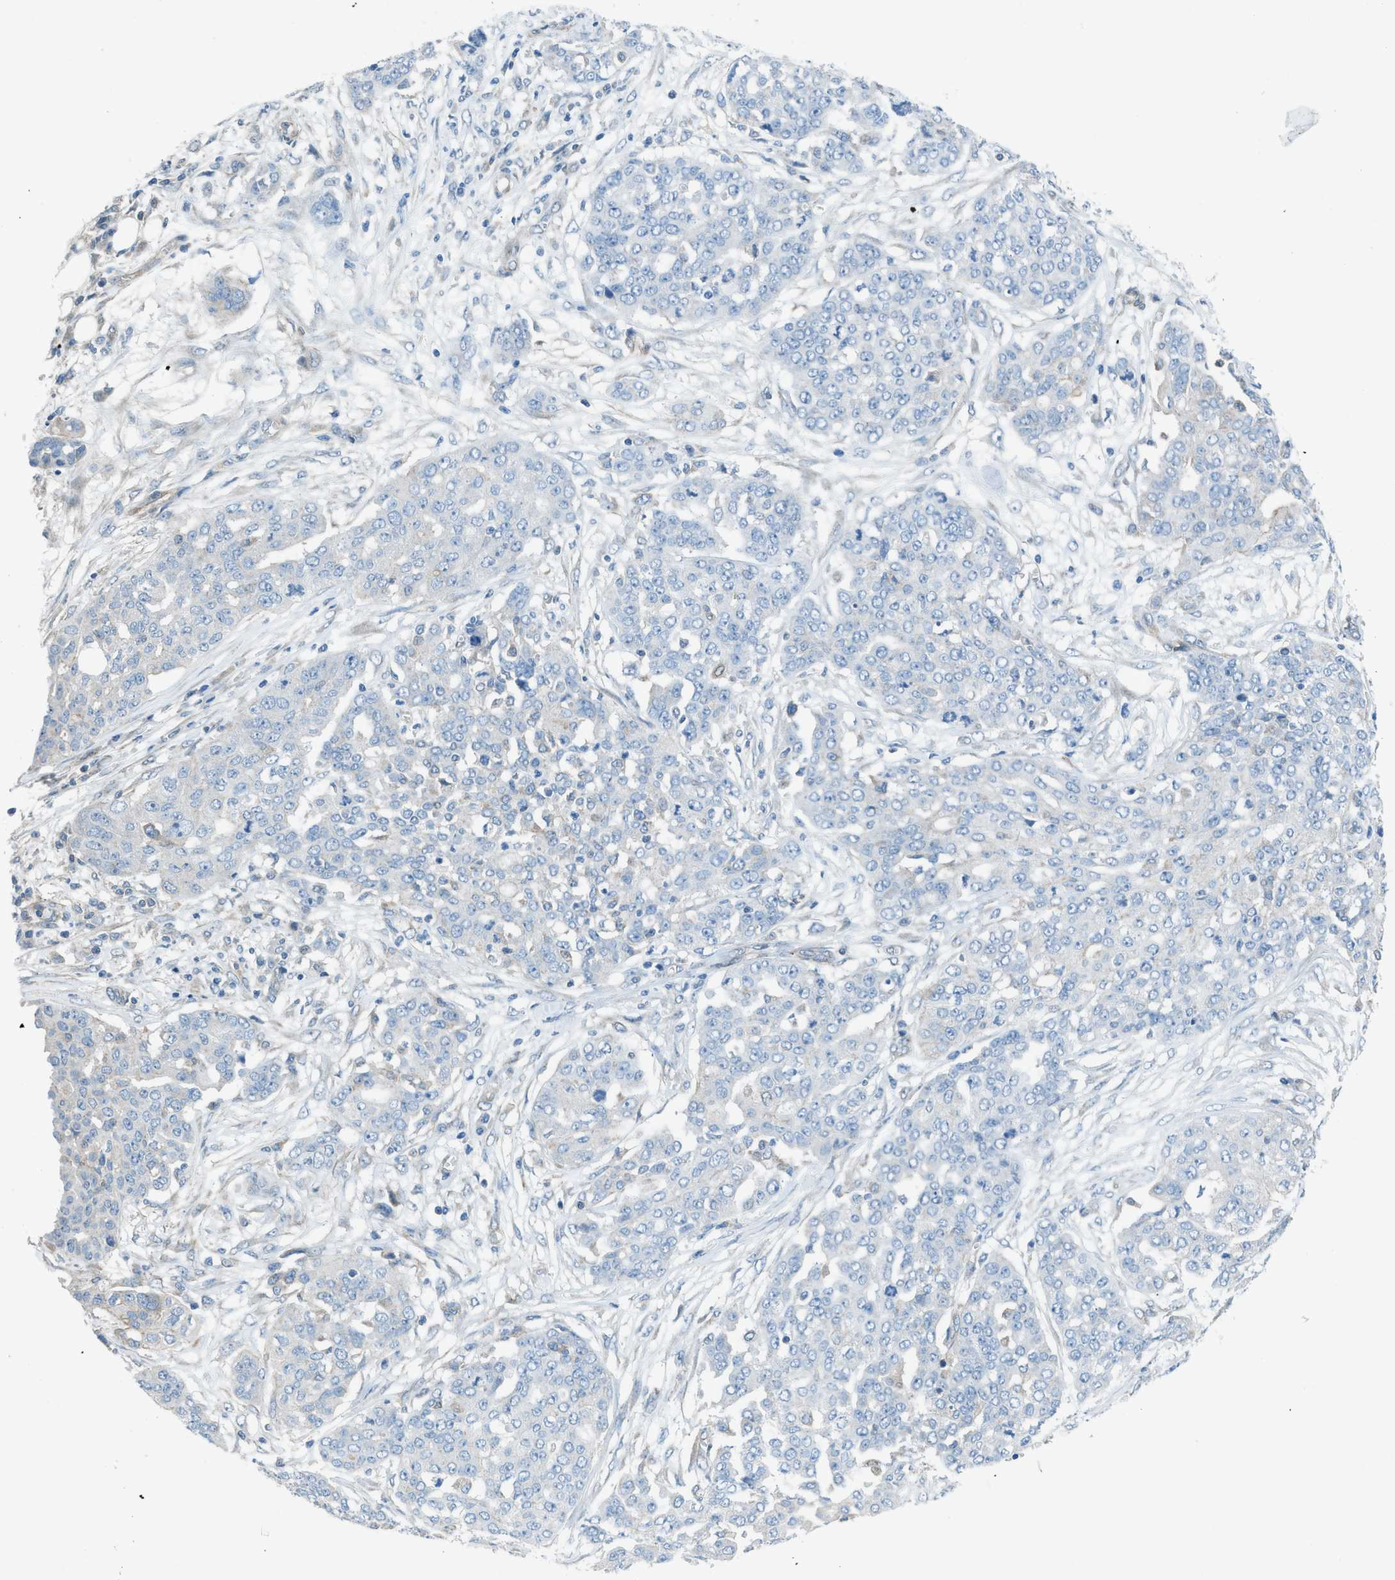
{"staining": {"intensity": "negative", "quantity": "none", "location": "none"}, "tissue": "ovarian cancer", "cell_type": "Tumor cells", "image_type": "cancer", "snomed": [{"axis": "morphology", "description": "Cystadenocarcinoma, serous, NOS"}, {"axis": "topography", "description": "Soft tissue"}, {"axis": "topography", "description": "Ovary"}], "caption": "A high-resolution photomicrograph shows immunohistochemistry (IHC) staining of ovarian serous cystadenocarcinoma, which demonstrates no significant expression in tumor cells.", "gene": "PRKN", "patient": {"sex": "female", "age": 57}}